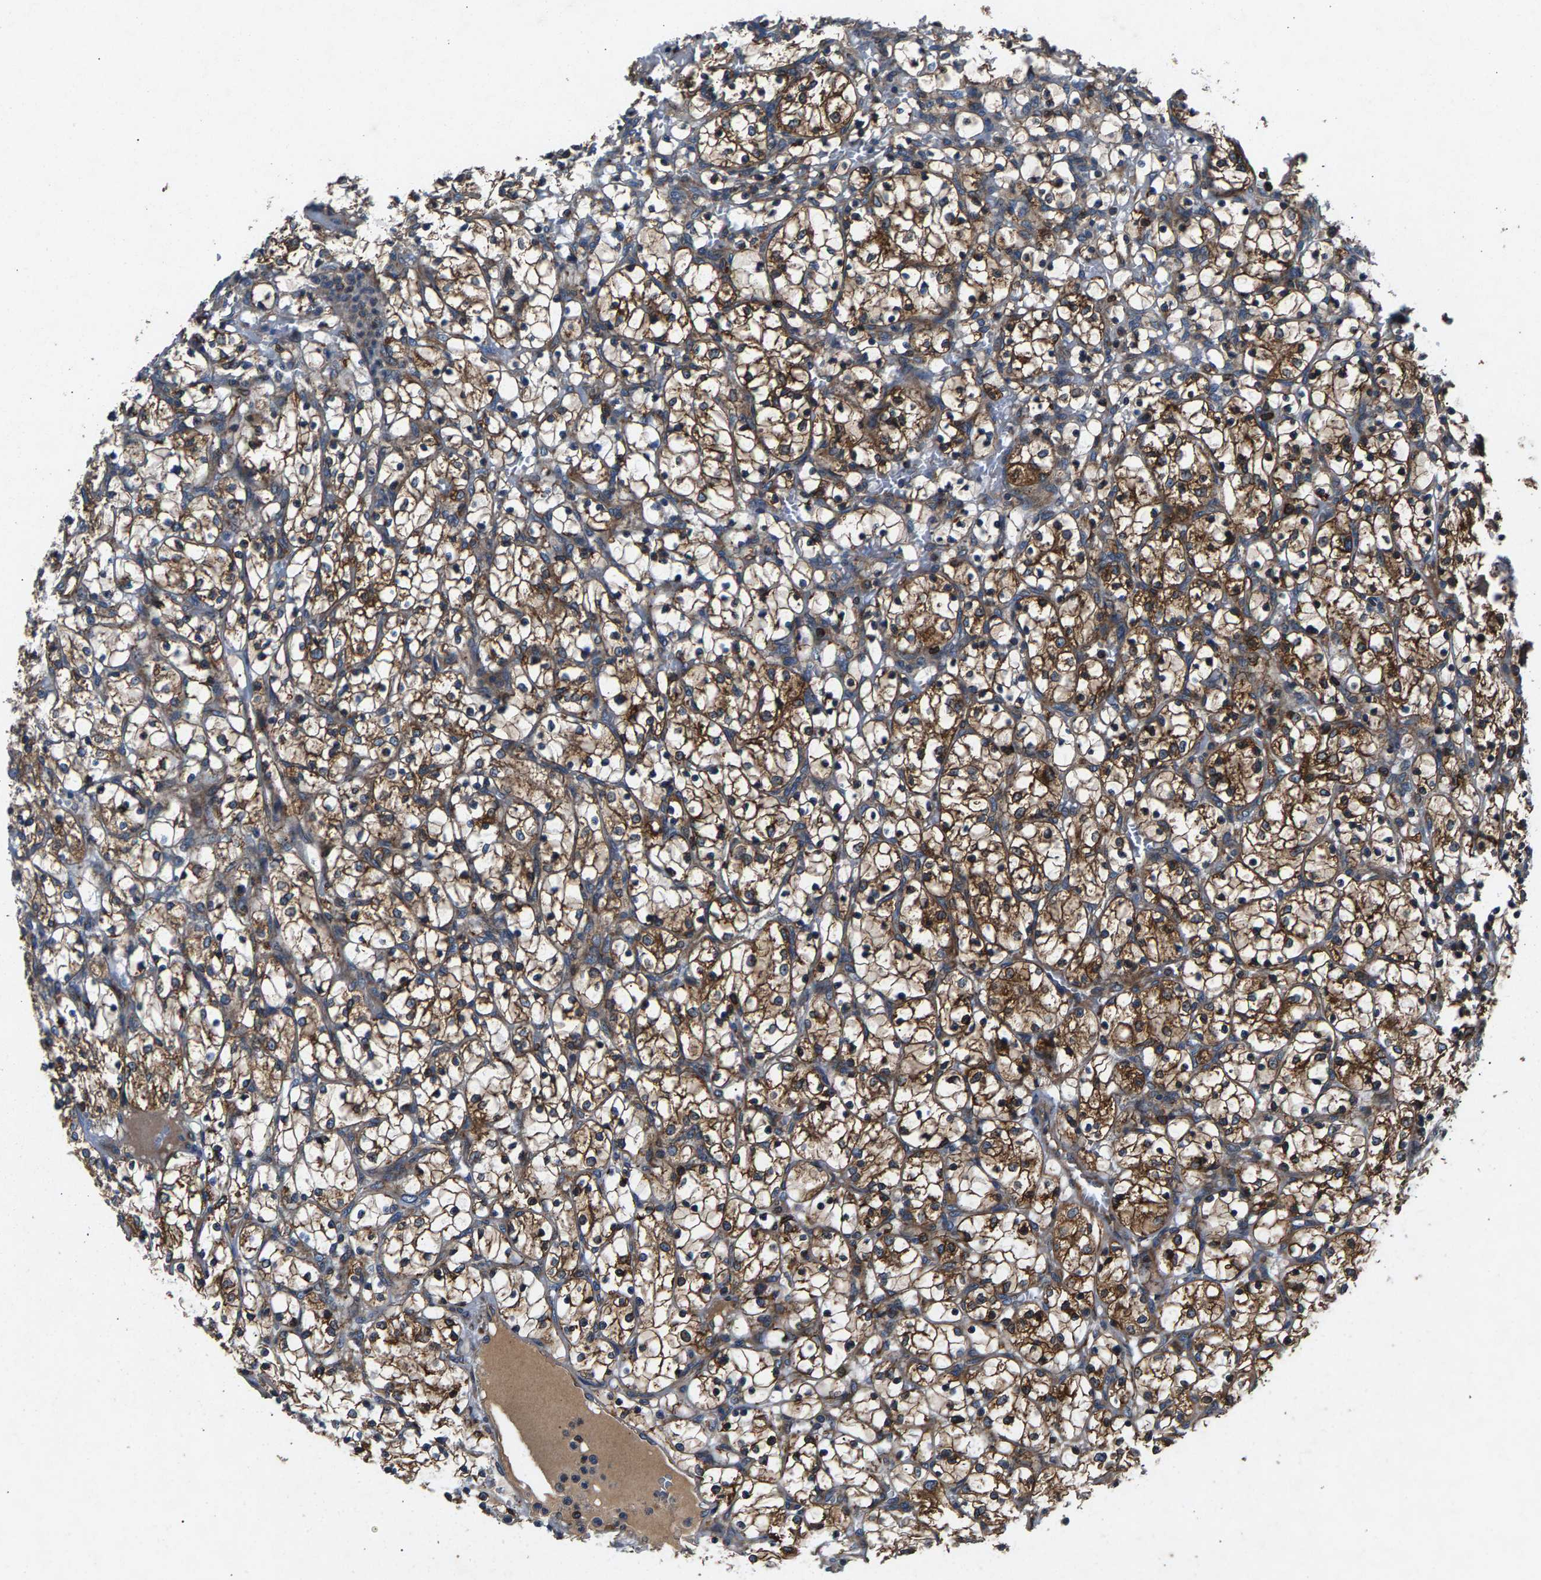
{"staining": {"intensity": "strong", "quantity": ">75%", "location": "cytoplasmic/membranous"}, "tissue": "renal cancer", "cell_type": "Tumor cells", "image_type": "cancer", "snomed": [{"axis": "morphology", "description": "Adenocarcinoma, NOS"}, {"axis": "topography", "description": "Kidney"}], "caption": "IHC (DAB) staining of renal cancer shows strong cytoplasmic/membranous protein staining in approximately >75% of tumor cells. The staining is performed using DAB (3,3'-diaminobenzidine) brown chromogen to label protein expression. The nuclei are counter-stained blue using hematoxylin.", "gene": "LPCAT1", "patient": {"sex": "female", "age": 69}}